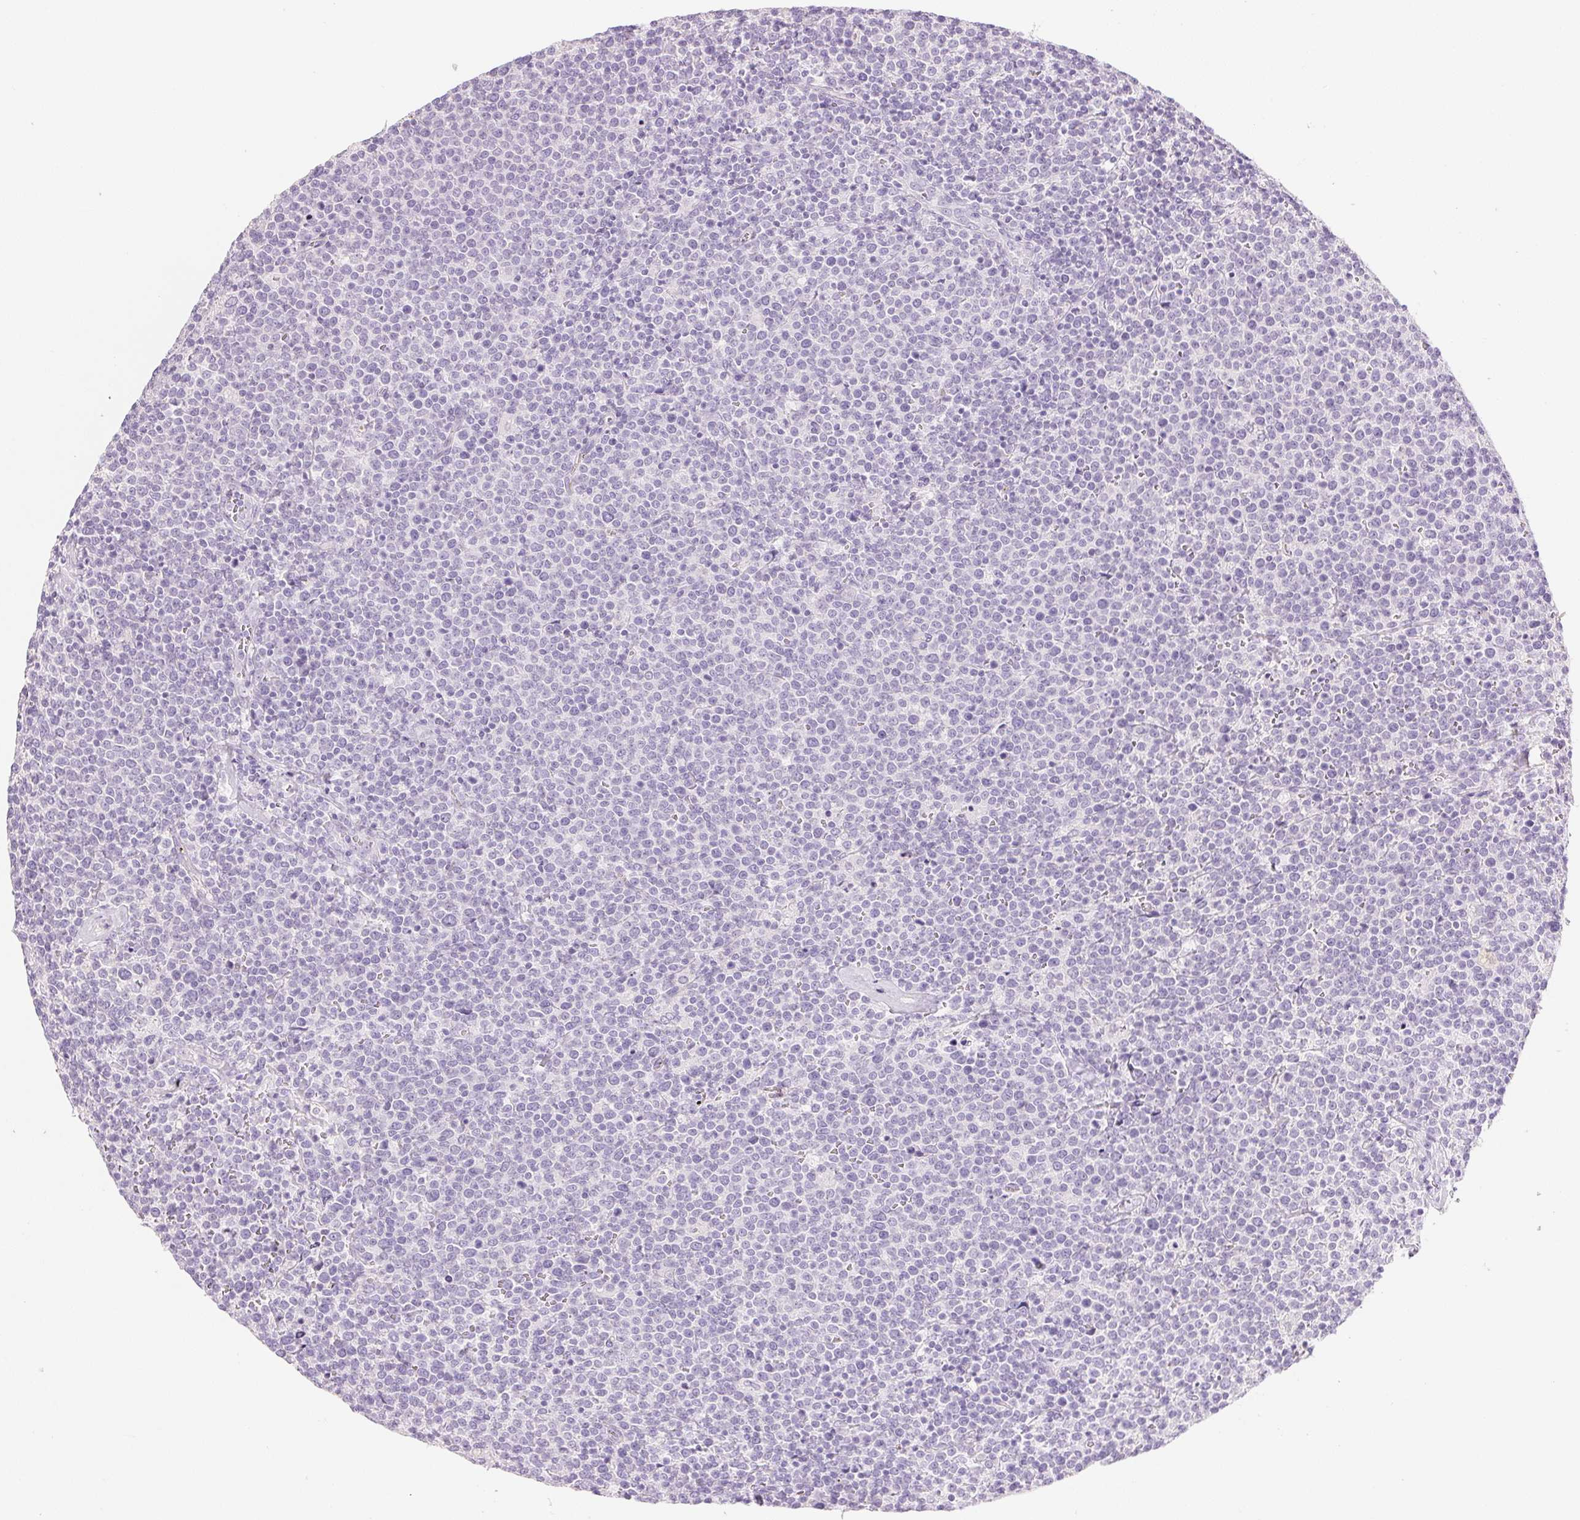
{"staining": {"intensity": "negative", "quantity": "none", "location": "none"}, "tissue": "lymphoma", "cell_type": "Tumor cells", "image_type": "cancer", "snomed": [{"axis": "morphology", "description": "Malignant lymphoma, non-Hodgkin's type, High grade"}, {"axis": "topography", "description": "Lymph node"}], "caption": "Immunohistochemical staining of lymphoma displays no significant staining in tumor cells. (Brightfield microscopy of DAB (3,3'-diaminobenzidine) IHC at high magnification).", "gene": "KCNE2", "patient": {"sex": "male", "age": 61}}